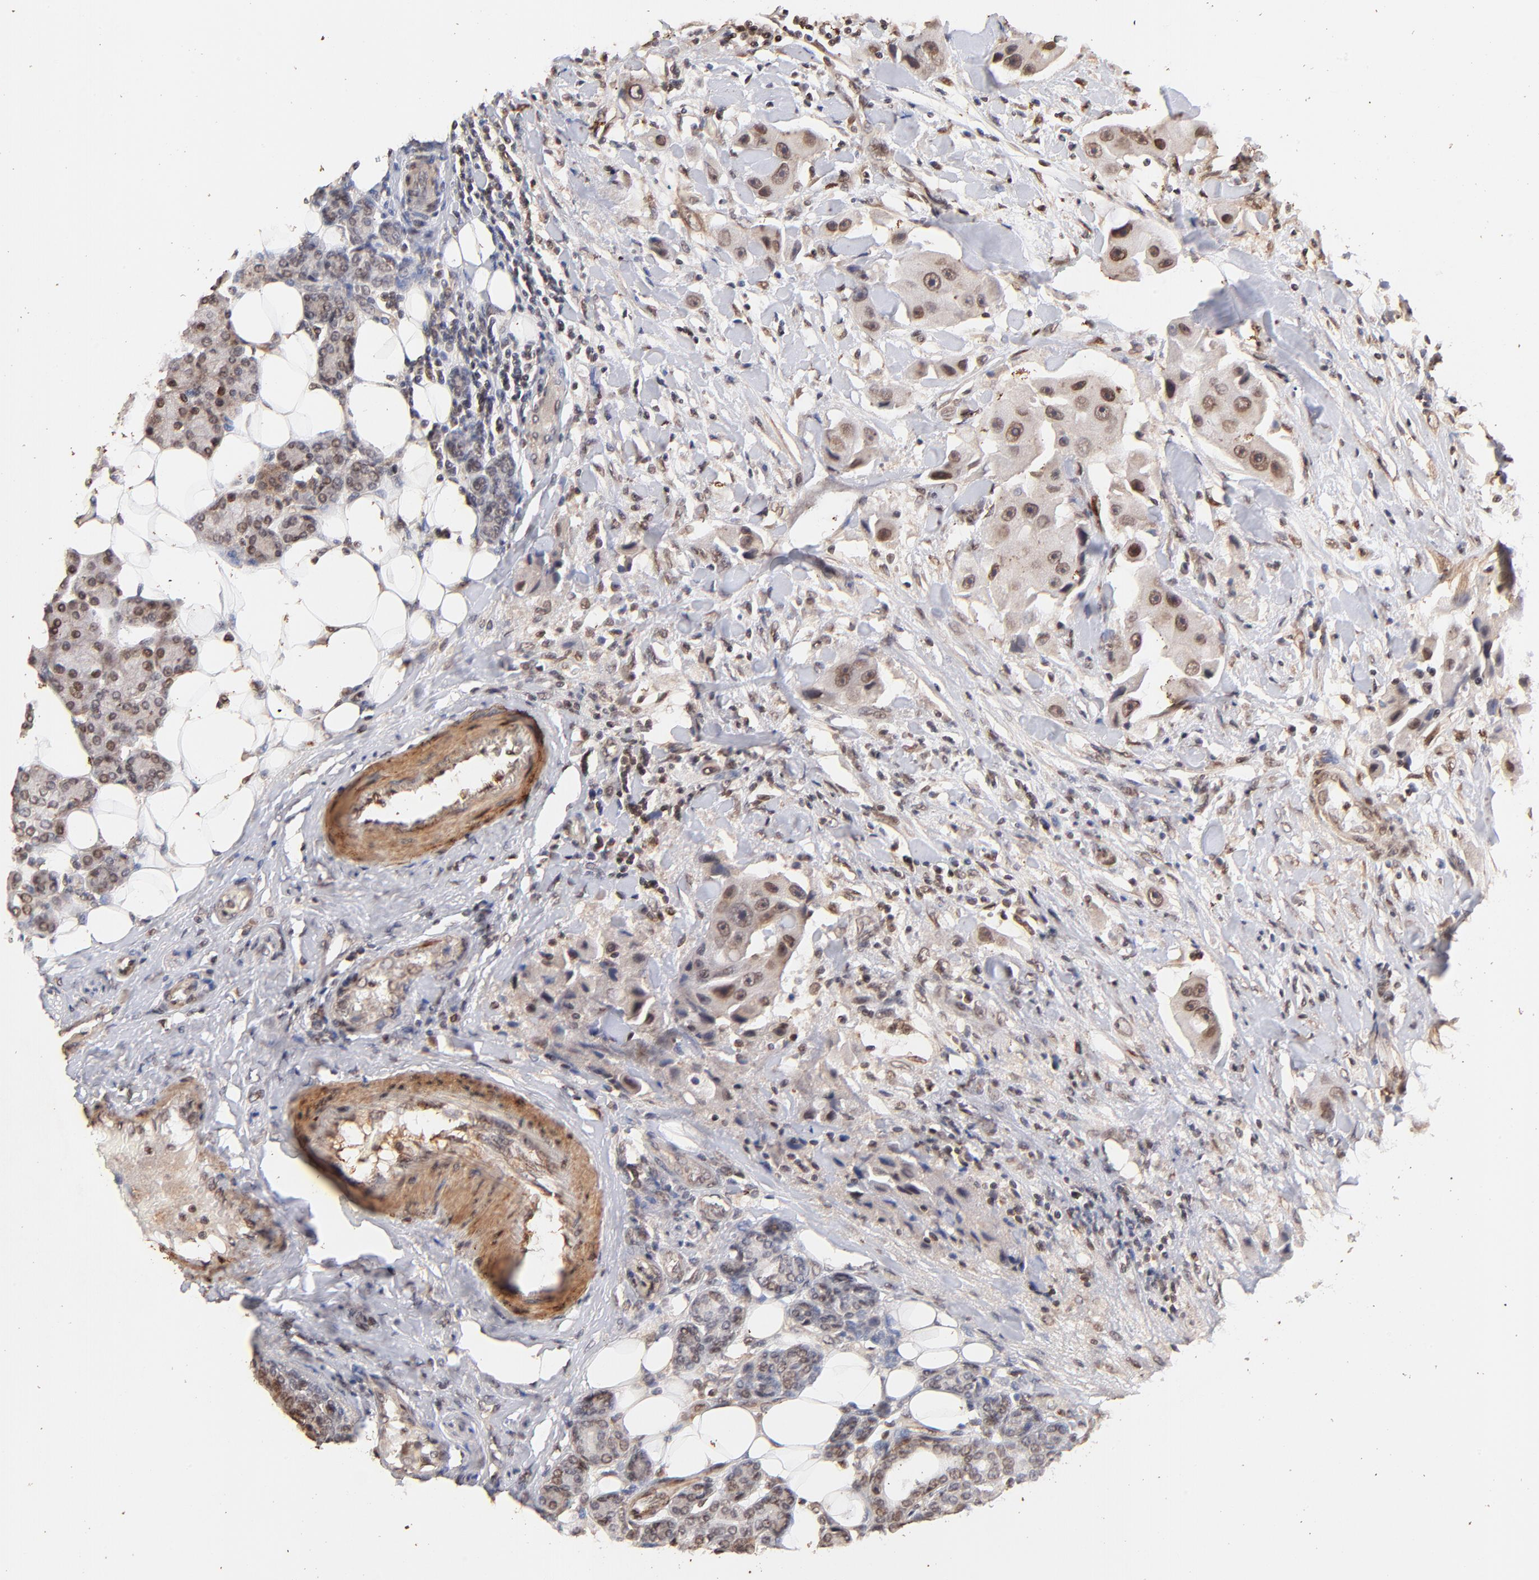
{"staining": {"intensity": "weak", "quantity": "25%-75%", "location": "cytoplasmic/membranous,nuclear"}, "tissue": "head and neck cancer", "cell_type": "Tumor cells", "image_type": "cancer", "snomed": [{"axis": "morphology", "description": "Normal tissue, NOS"}, {"axis": "morphology", "description": "Adenocarcinoma, NOS"}, {"axis": "topography", "description": "Salivary gland"}, {"axis": "topography", "description": "Head-Neck"}], "caption": "Immunohistochemistry (IHC) (DAB (3,3'-diaminobenzidine)) staining of head and neck cancer (adenocarcinoma) displays weak cytoplasmic/membranous and nuclear protein staining in approximately 25%-75% of tumor cells.", "gene": "ZFP92", "patient": {"sex": "male", "age": 80}}